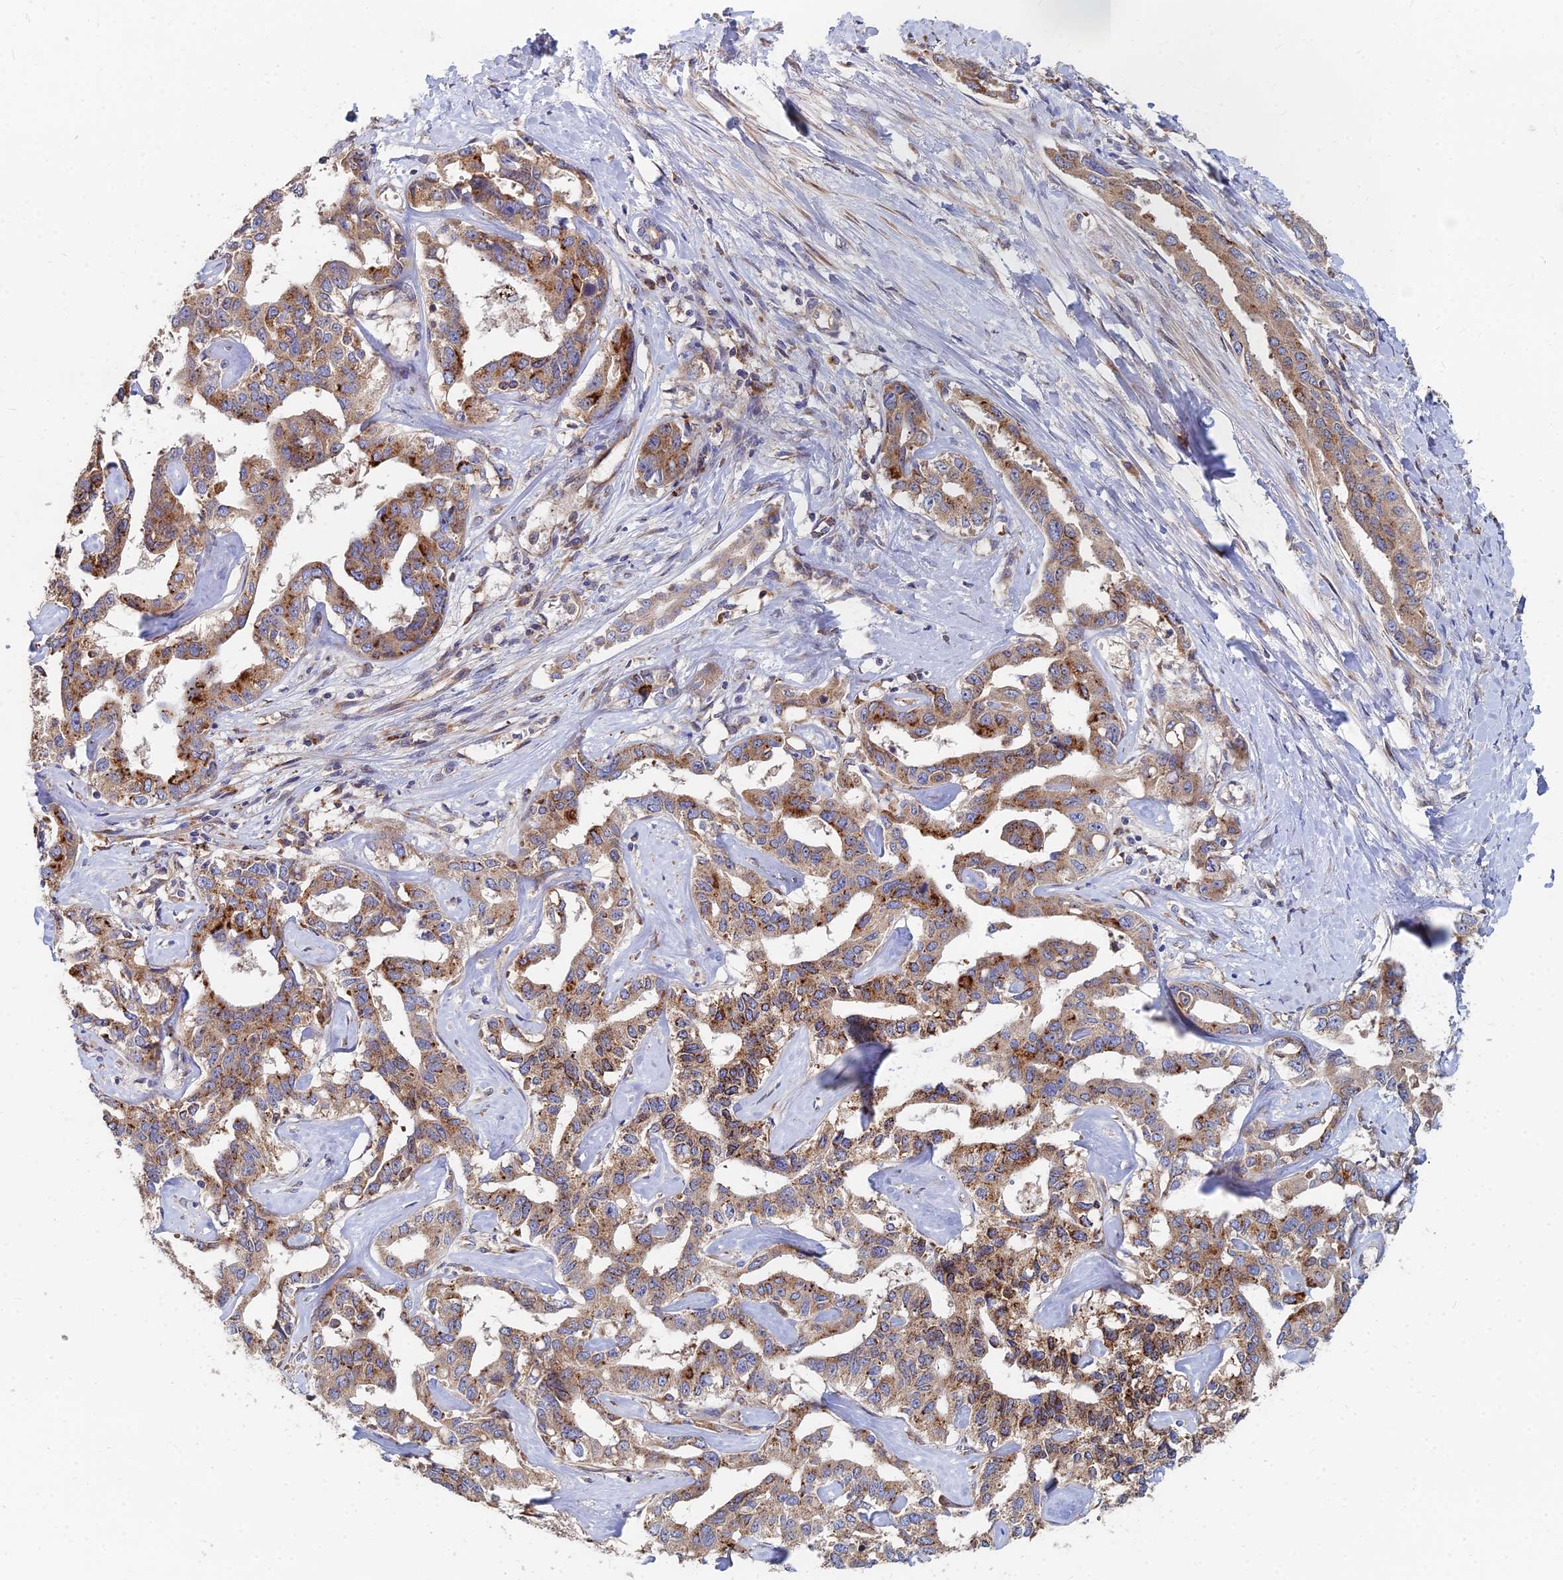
{"staining": {"intensity": "moderate", "quantity": ">75%", "location": "cytoplasmic/membranous"}, "tissue": "liver cancer", "cell_type": "Tumor cells", "image_type": "cancer", "snomed": [{"axis": "morphology", "description": "Cholangiocarcinoma"}, {"axis": "topography", "description": "Liver"}], "caption": "Immunohistochemistry (DAB) staining of human liver cancer shows moderate cytoplasmic/membranous protein expression in approximately >75% of tumor cells. Using DAB (brown) and hematoxylin (blue) stains, captured at high magnification using brightfield microscopy.", "gene": "CCZ1", "patient": {"sex": "male", "age": 59}}